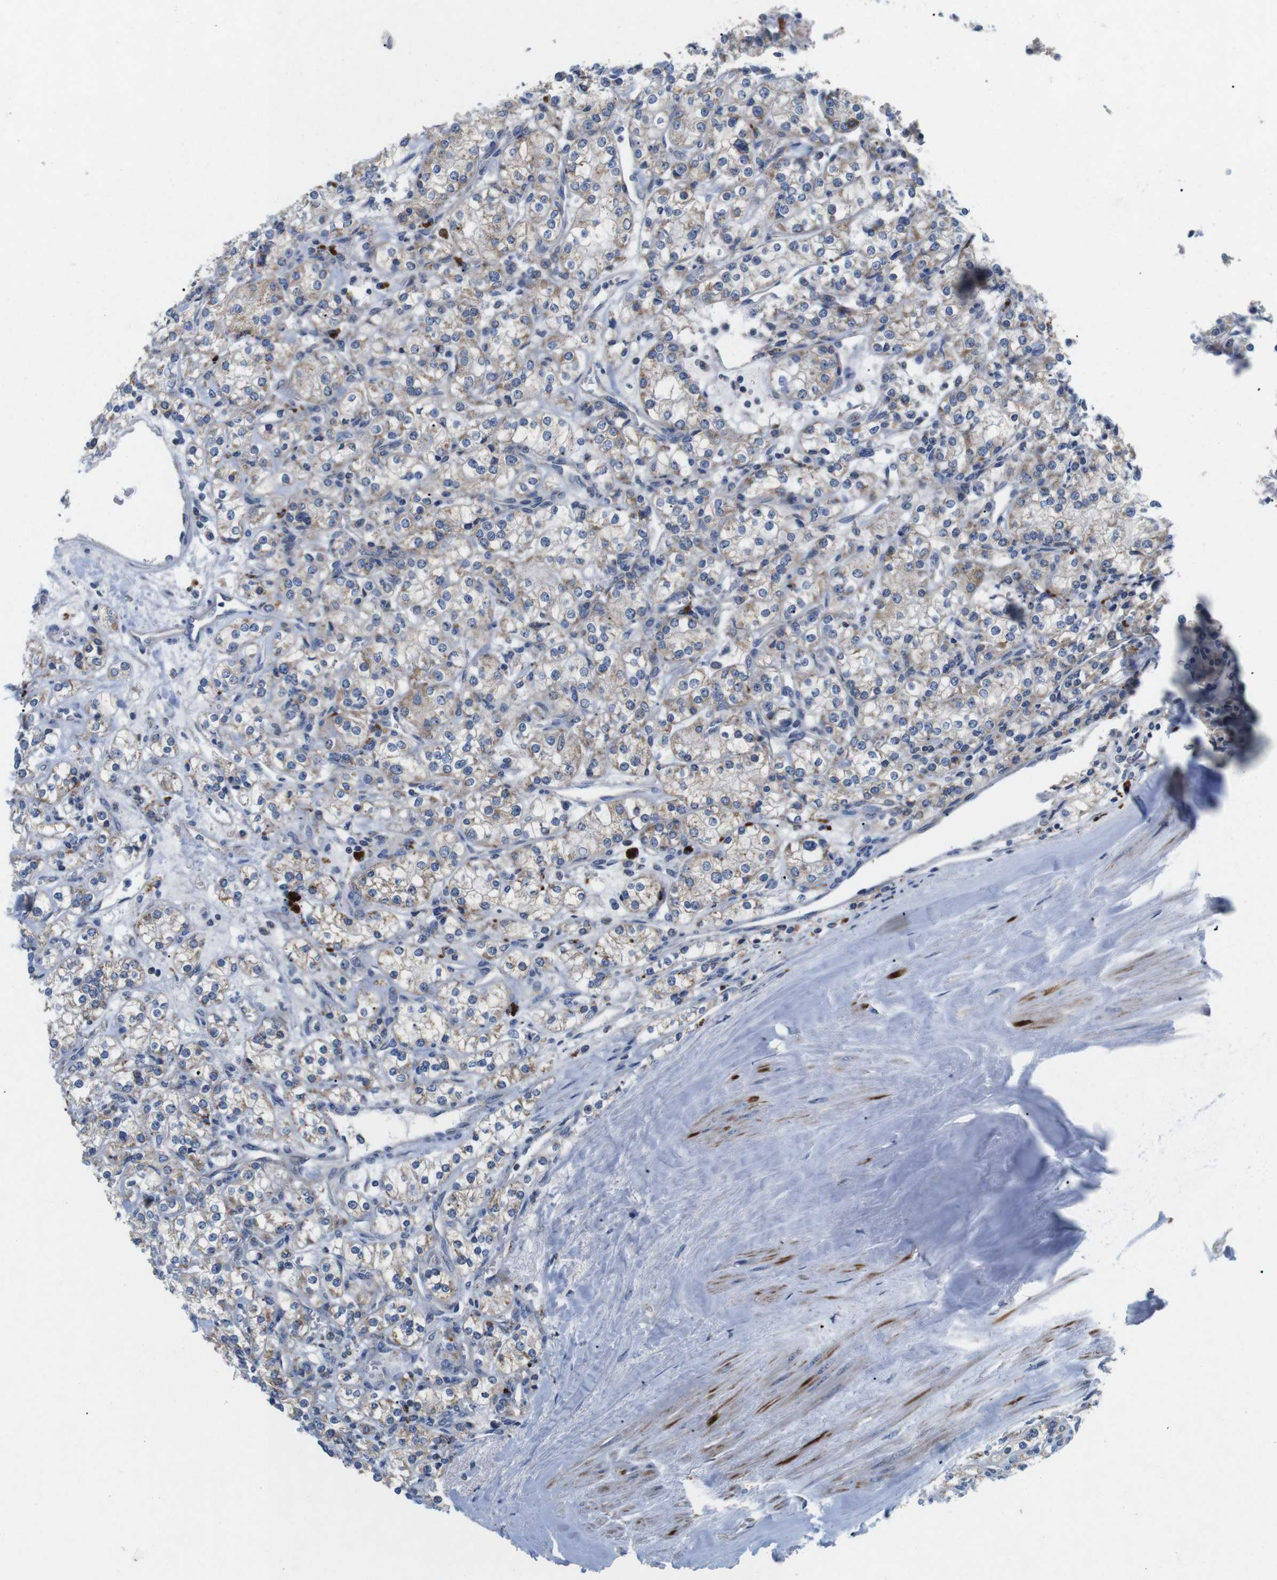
{"staining": {"intensity": "weak", "quantity": ">75%", "location": "cytoplasmic/membranous"}, "tissue": "renal cancer", "cell_type": "Tumor cells", "image_type": "cancer", "snomed": [{"axis": "morphology", "description": "Adenocarcinoma, NOS"}, {"axis": "topography", "description": "Kidney"}], "caption": "Protein analysis of adenocarcinoma (renal) tissue displays weak cytoplasmic/membranous positivity in approximately >75% of tumor cells.", "gene": "F2RL1", "patient": {"sex": "male", "age": 77}}